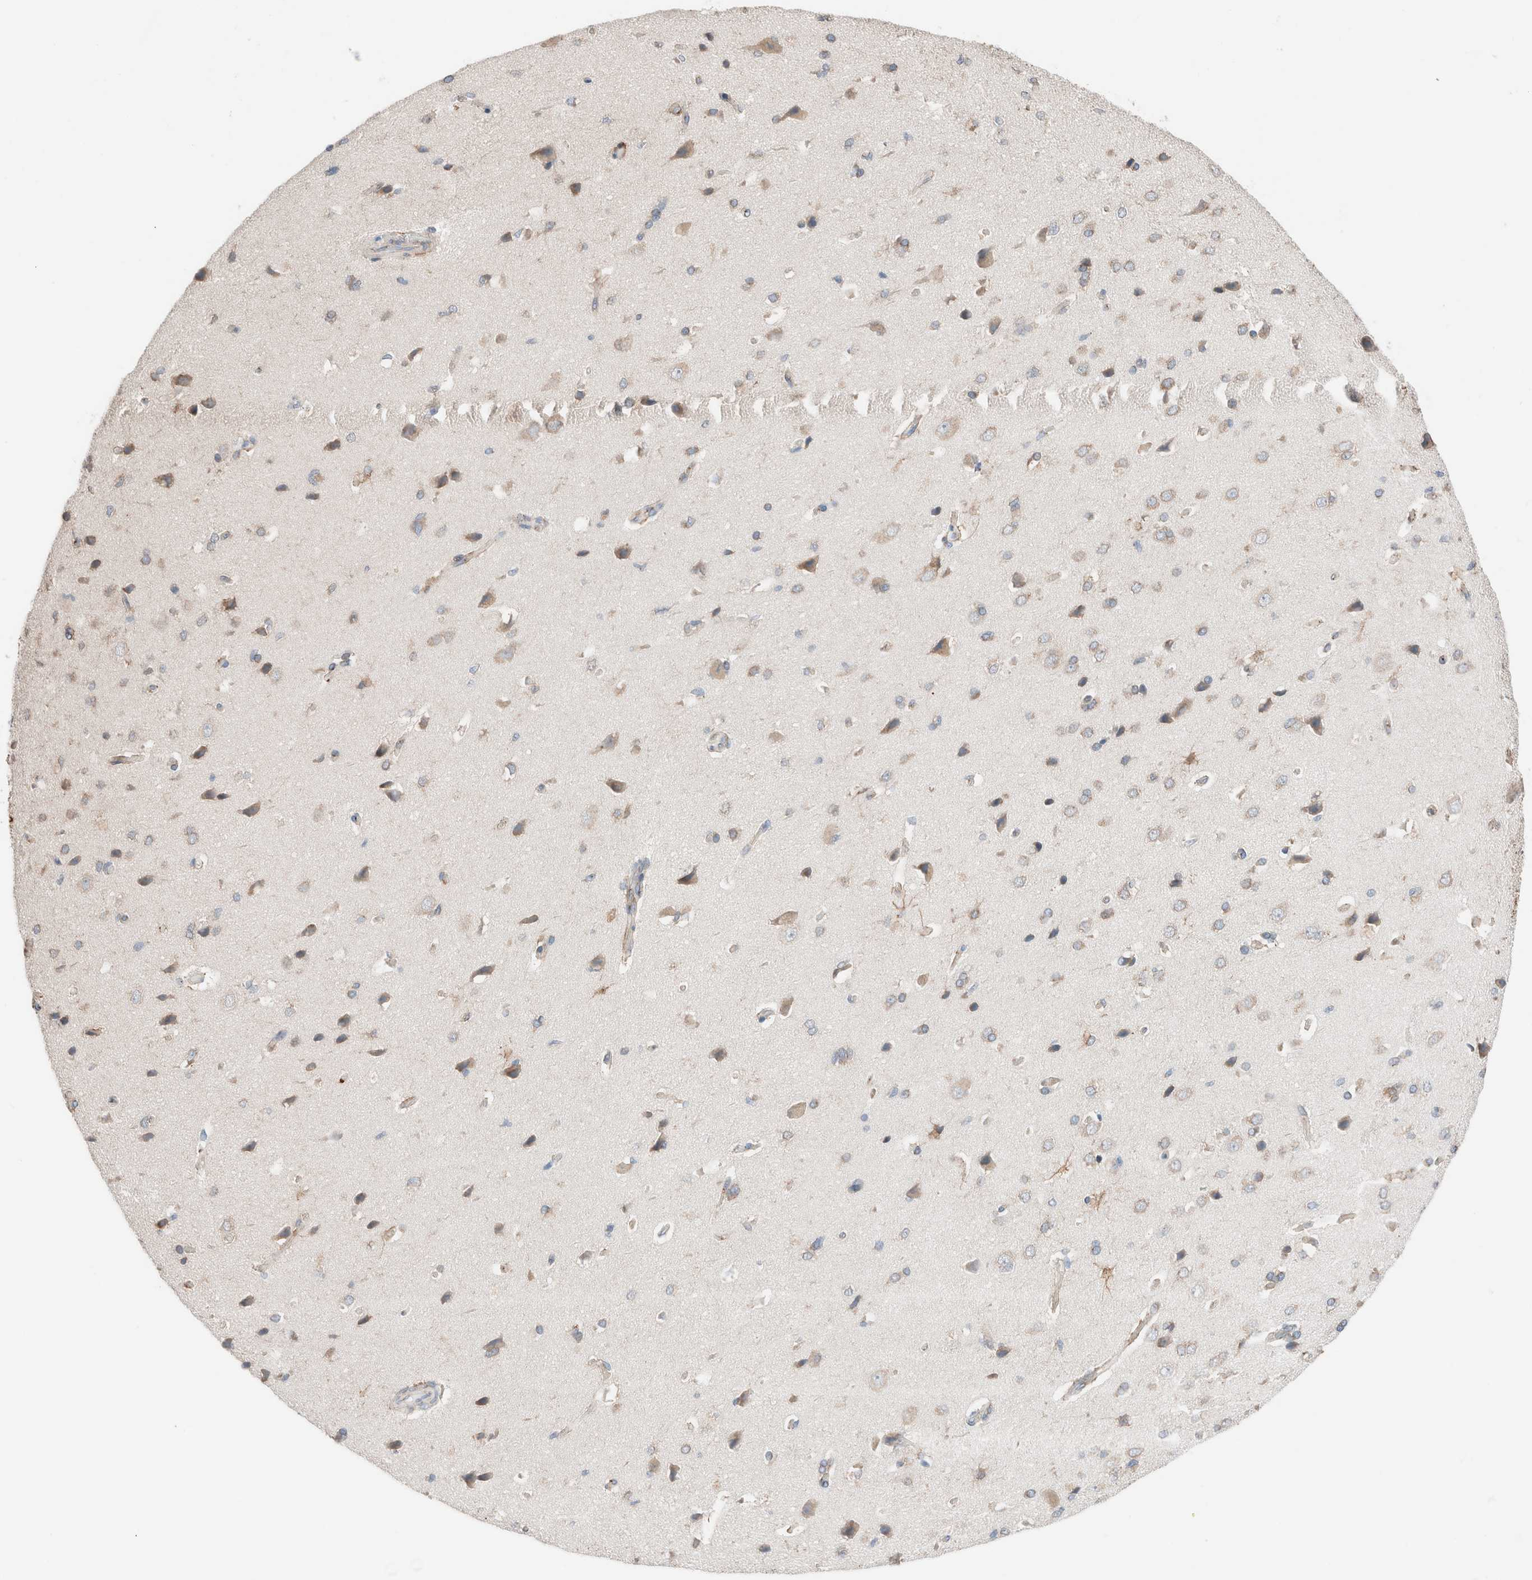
{"staining": {"intensity": "negative", "quantity": "none", "location": "none"}, "tissue": "cerebral cortex", "cell_type": "Endothelial cells", "image_type": "normal", "snomed": [{"axis": "morphology", "description": "Normal tissue, NOS"}, {"axis": "topography", "description": "Cerebral cortex"}], "caption": "An immunohistochemistry photomicrograph of normal cerebral cortex is shown. There is no staining in endothelial cells of cerebral cortex. (DAB (3,3'-diaminobenzidine) immunohistochemistry (IHC) visualized using brightfield microscopy, high magnification).", "gene": "CASC3", "patient": {"sex": "male", "age": 62}}